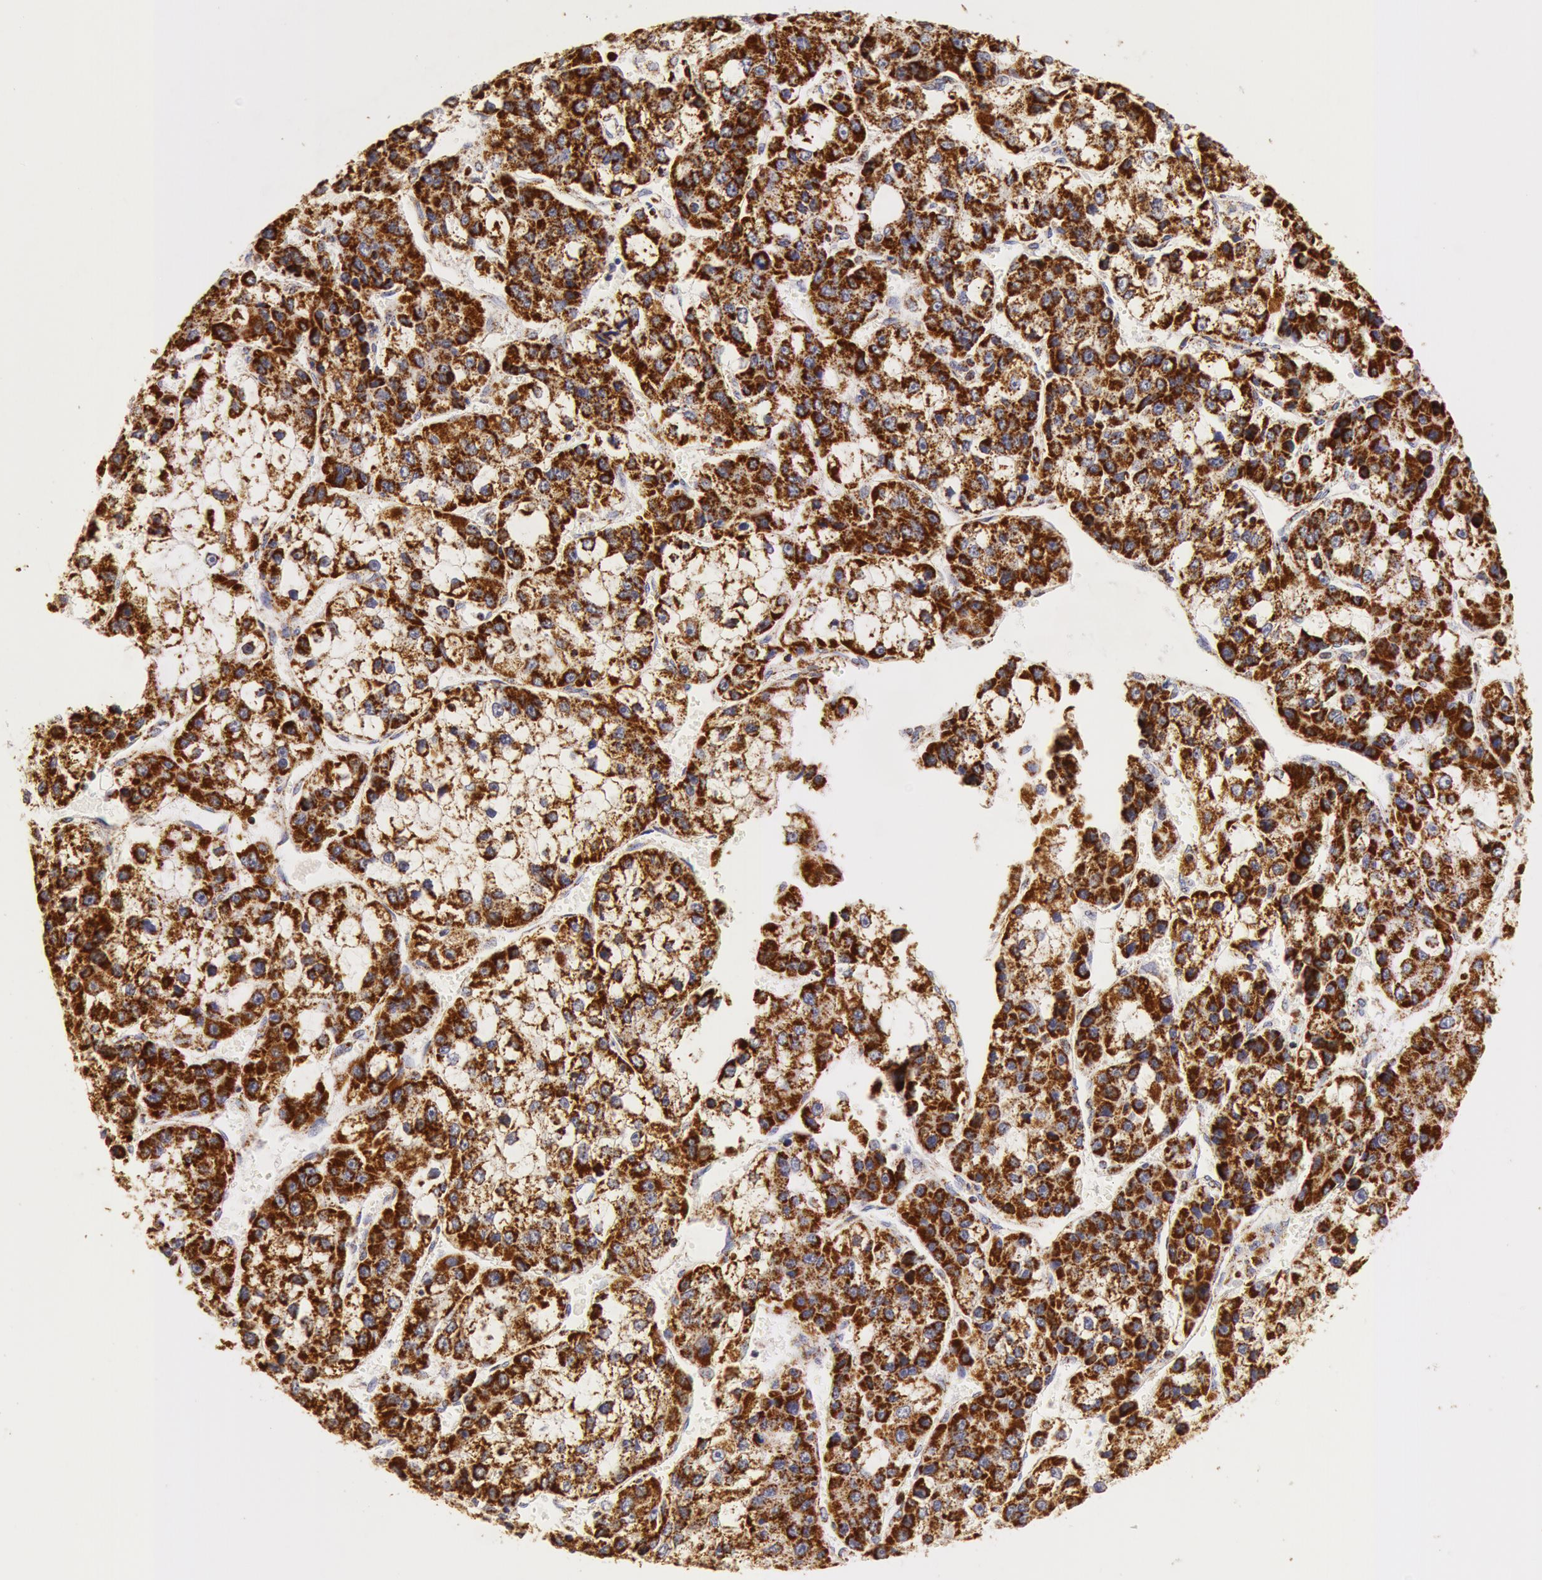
{"staining": {"intensity": "strong", "quantity": ">75%", "location": "cytoplasmic/membranous"}, "tissue": "liver cancer", "cell_type": "Tumor cells", "image_type": "cancer", "snomed": [{"axis": "morphology", "description": "Carcinoma, Hepatocellular, NOS"}, {"axis": "topography", "description": "Liver"}], "caption": "Immunohistochemical staining of human liver hepatocellular carcinoma displays strong cytoplasmic/membranous protein expression in about >75% of tumor cells.", "gene": "ATP5F1B", "patient": {"sex": "female", "age": 66}}